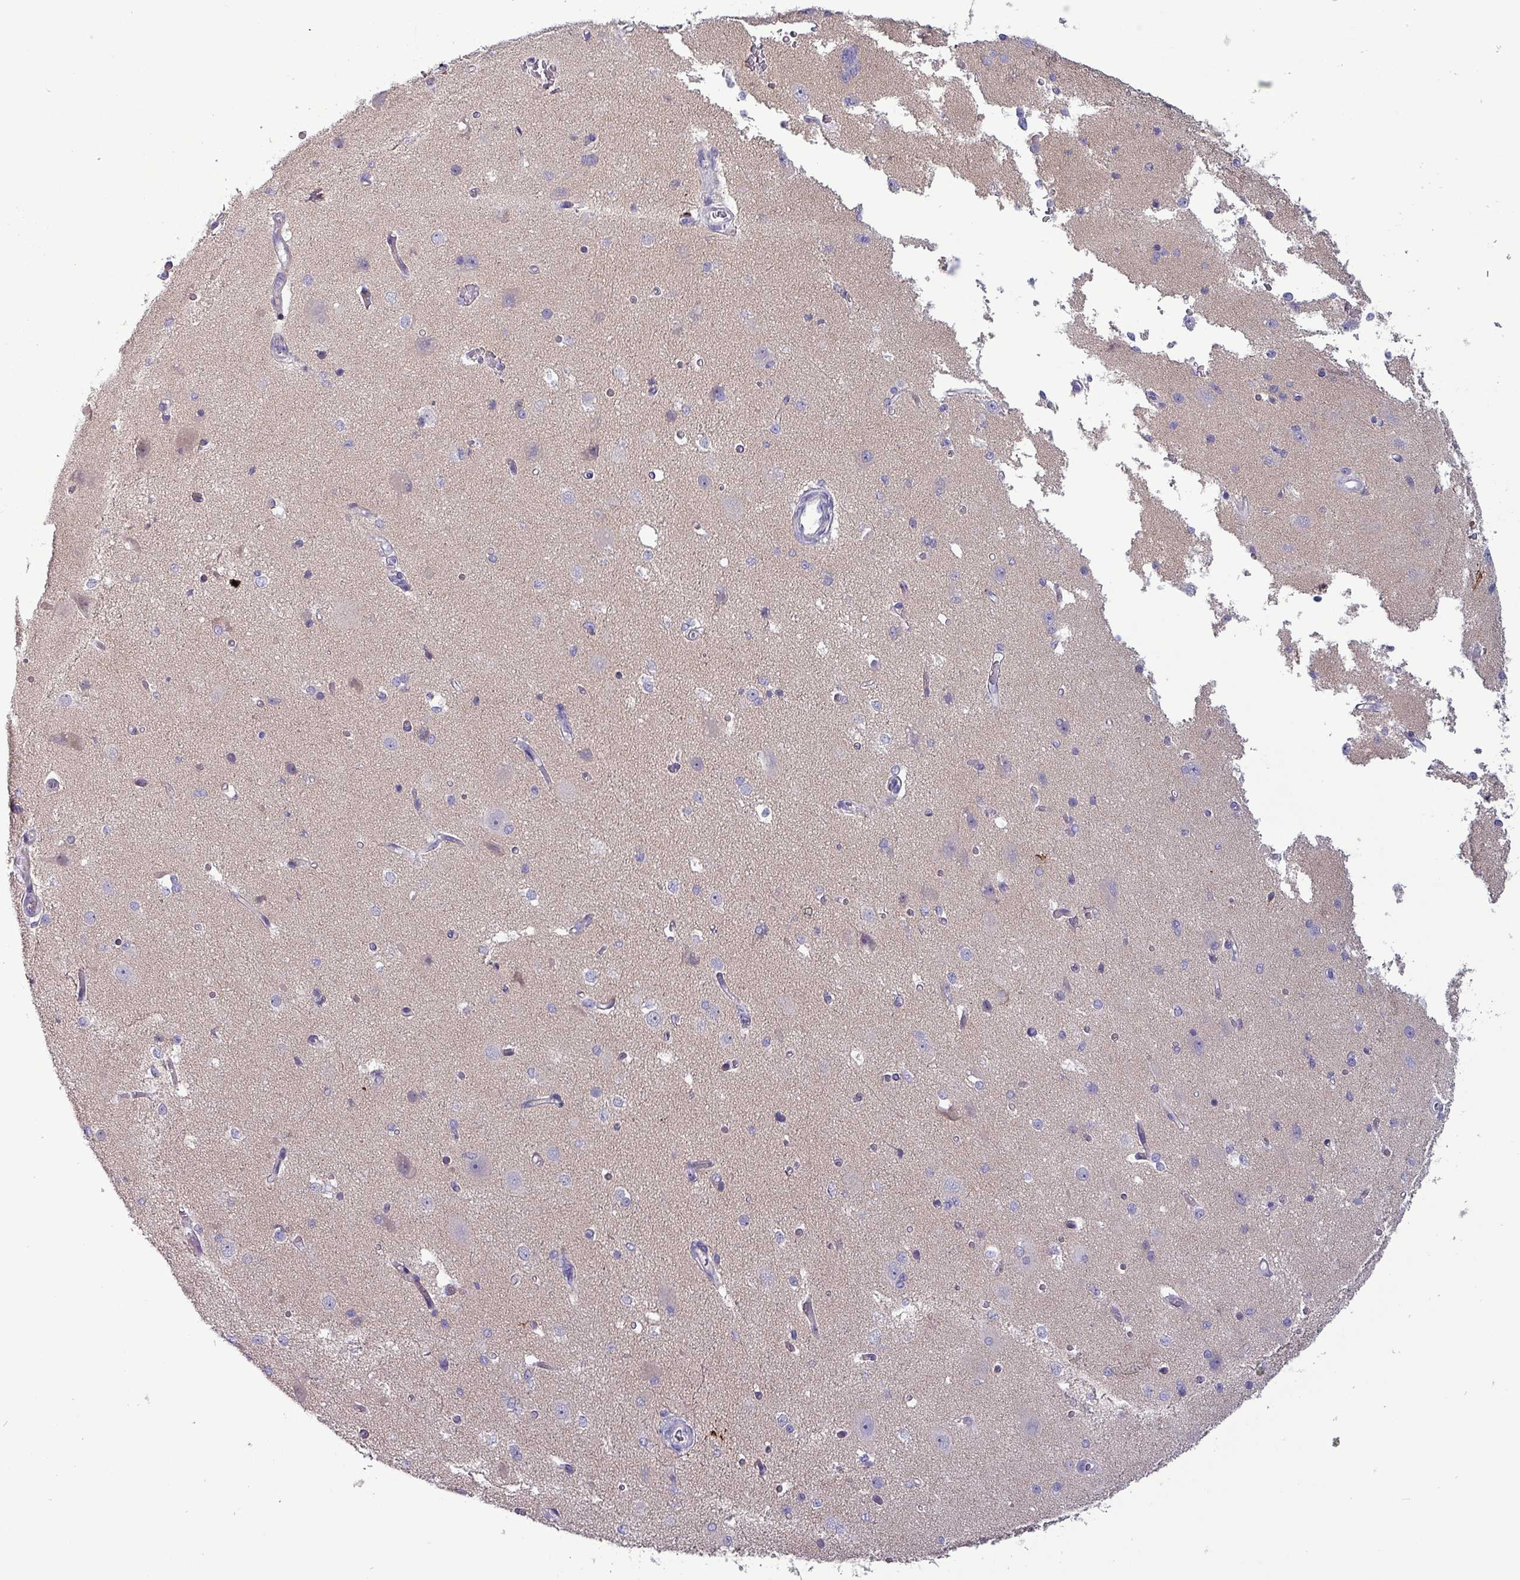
{"staining": {"intensity": "negative", "quantity": "none", "location": "none"}, "tissue": "cerebral cortex", "cell_type": "Endothelial cells", "image_type": "normal", "snomed": [{"axis": "morphology", "description": "Normal tissue, NOS"}, {"axis": "morphology", "description": "Inflammation, NOS"}, {"axis": "topography", "description": "Cerebral cortex"}], "caption": "Immunohistochemistry photomicrograph of unremarkable cerebral cortex: human cerebral cortex stained with DAB exhibits no significant protein expression in endothelial cells. The staining was performed using DAB to visualize the protein expression in brown, while the nuclei were stained in blue with hematoxylin (Magnification: 20x).", "gene": "HSD3B7", "patient": {"sex": "male", "age": 6}}